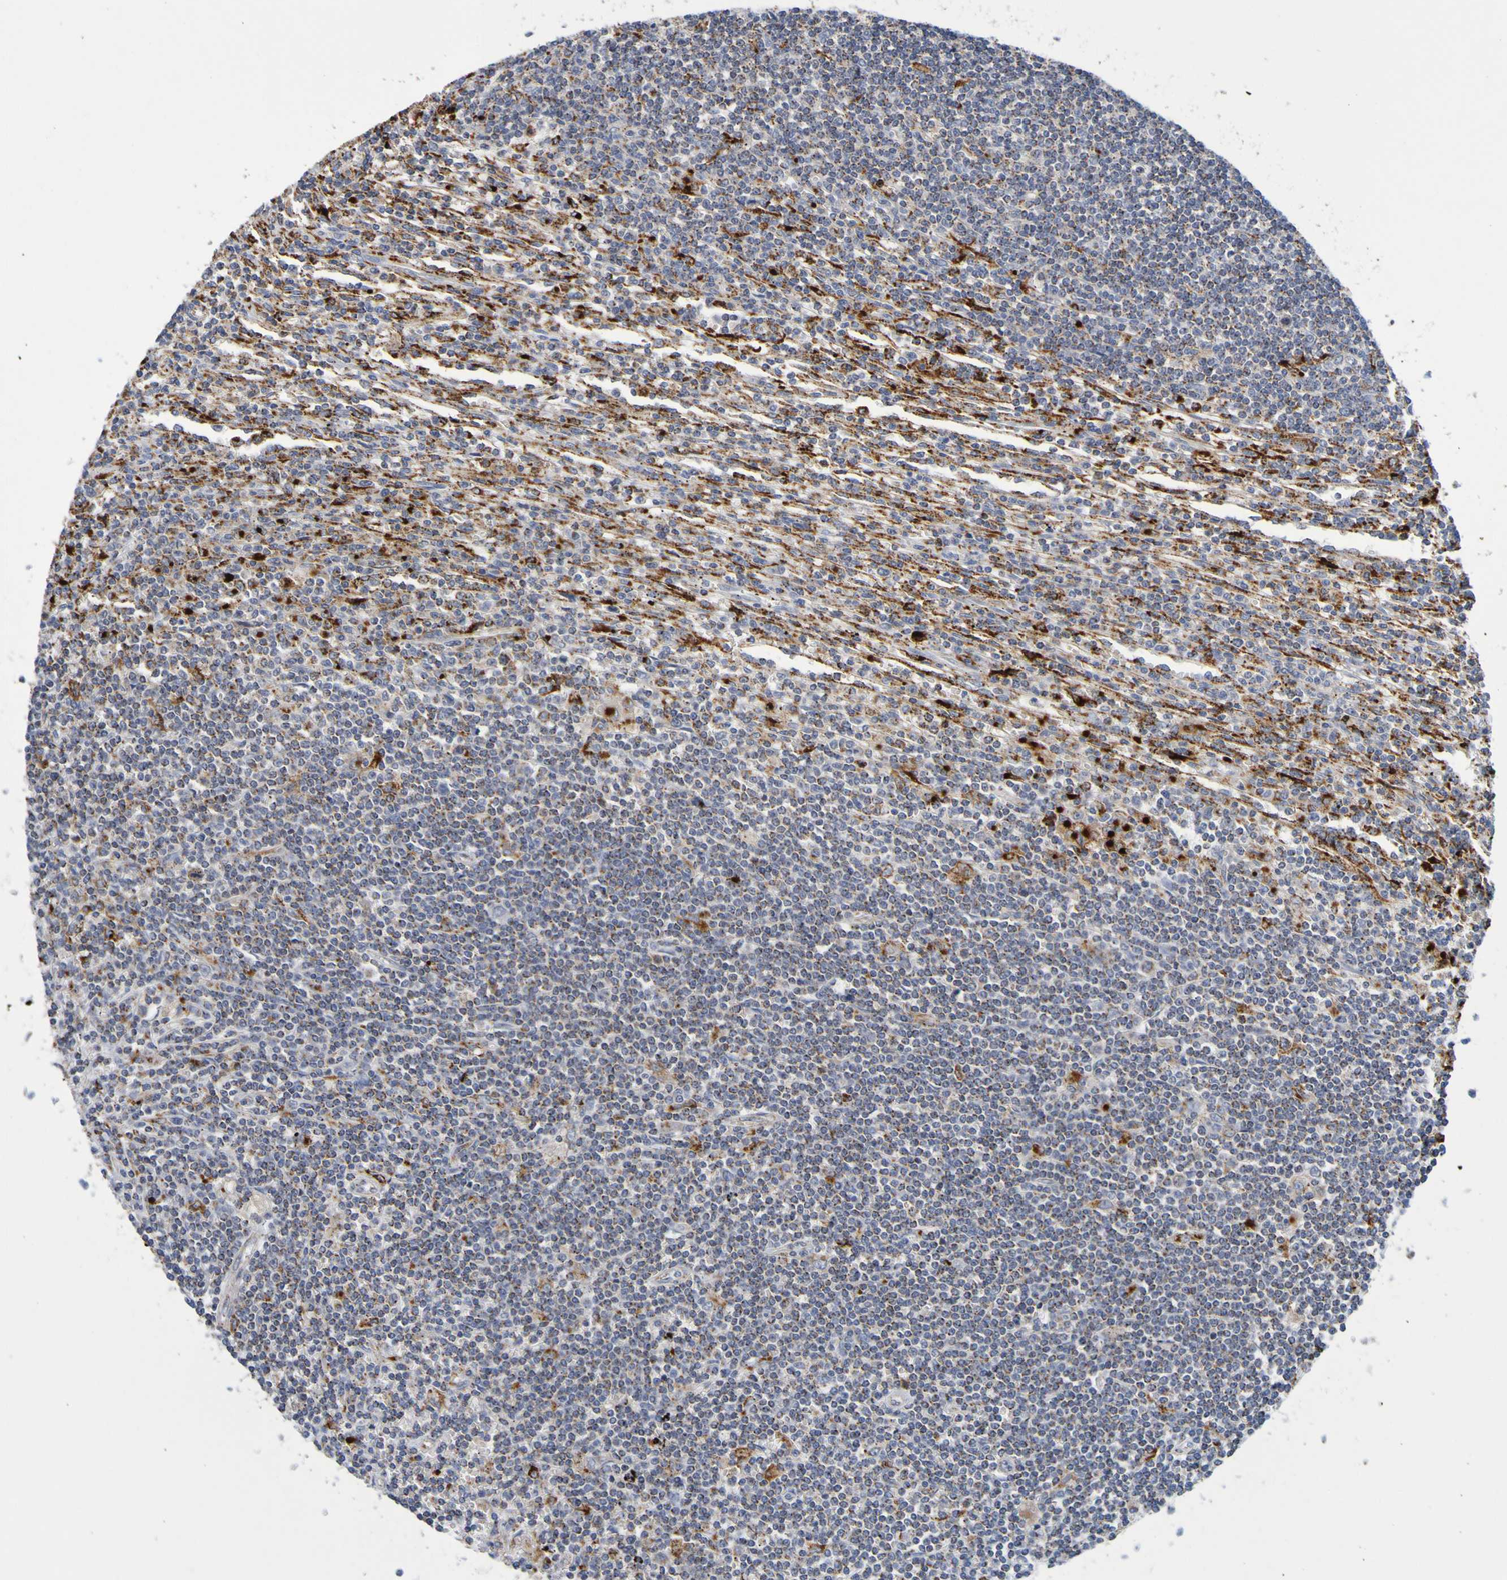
{"staining": {"intensity": "negative", "quantity": "none", "location": "none"}, "tissue": "lymphoma", "cell_type": "Tumor cells", "image_type": "cancer", "snomed": [{"axis": "morphology", "description": "Malignant lymphoma, non-Hodgkin's type, Low grade"}, {"axis": "topography", "description": "Spleen"}], "caption": "Lymphoma was stained to show a protein in brown. There is no significant expression in tumor cells.", "gene": "TPH1", "patient": {"sex": "male", "age": 76}}